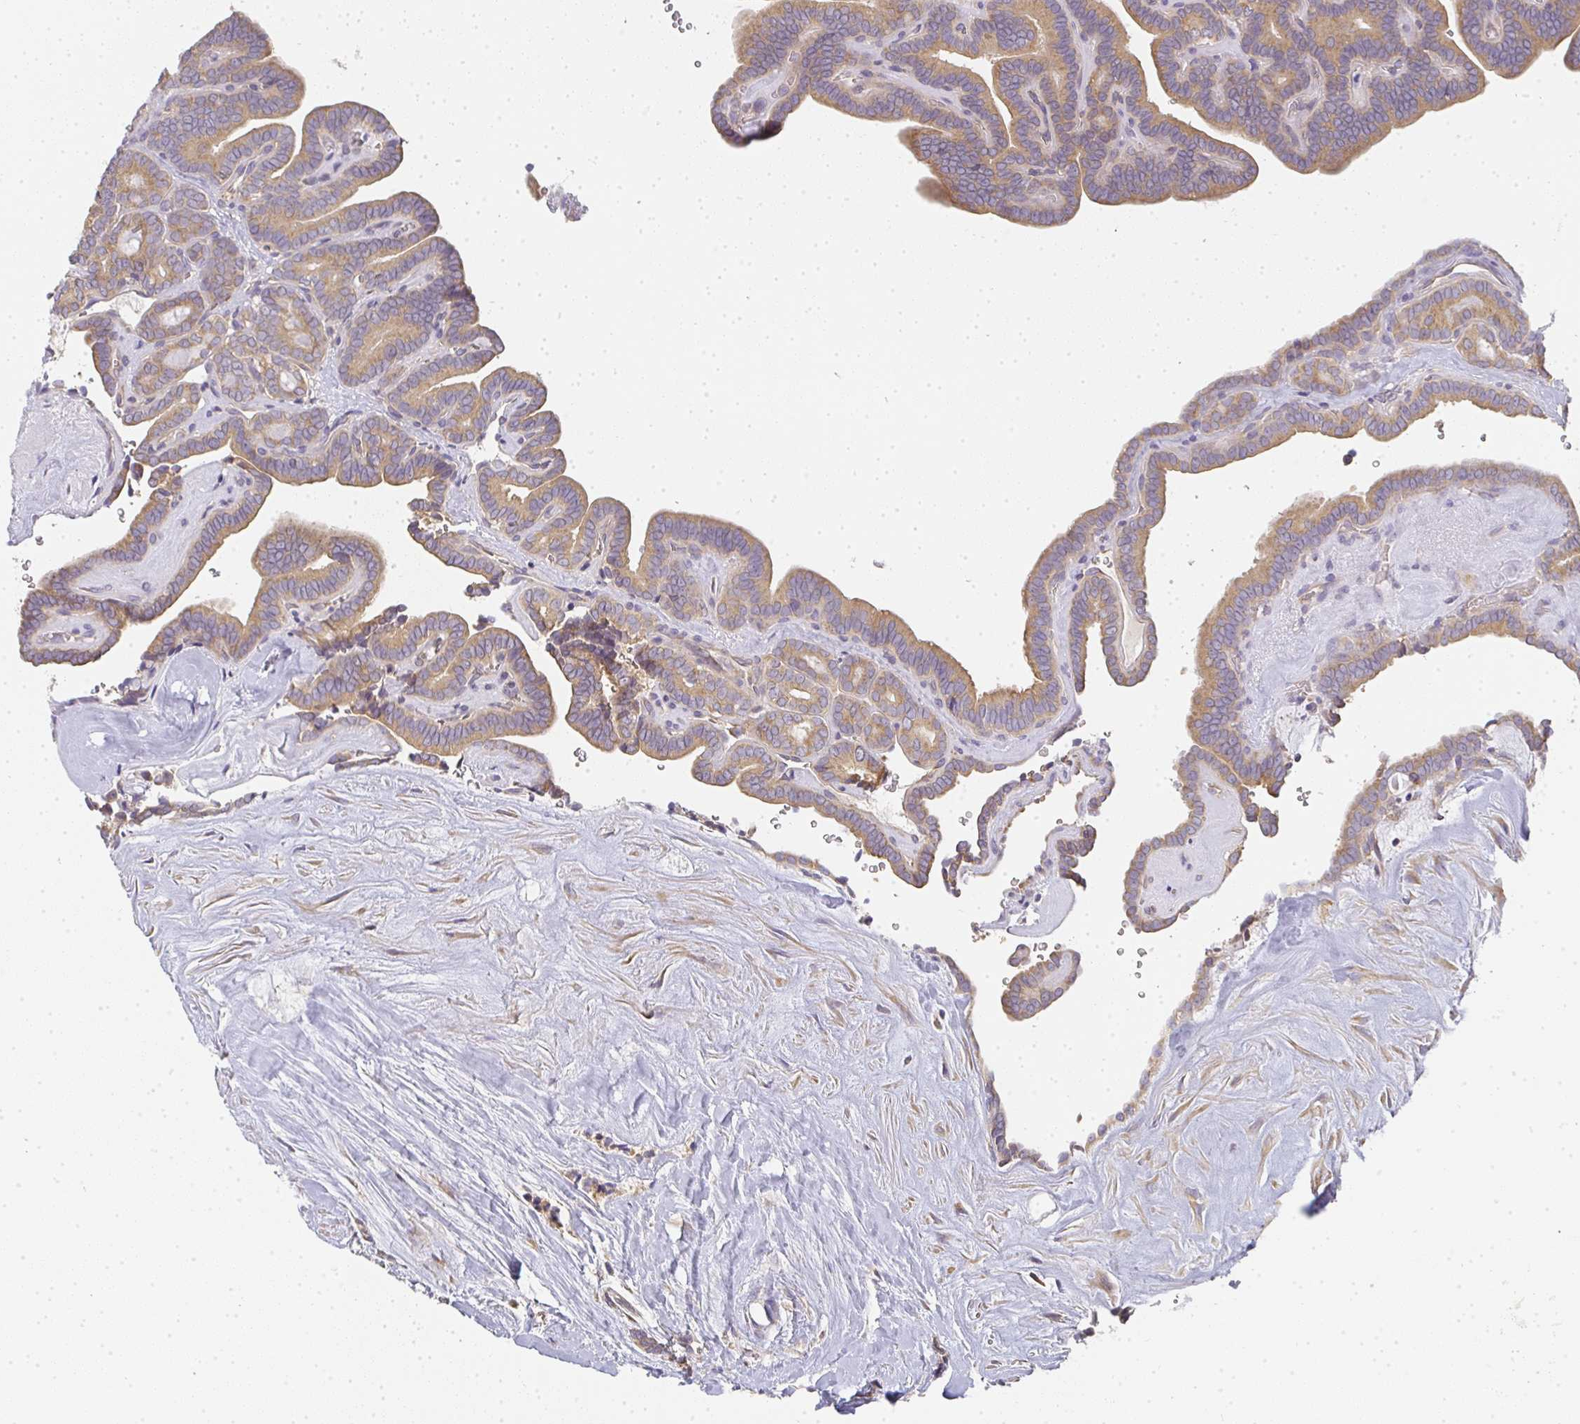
{"staining": {"intensity": "moderate", "quantity": ">75%", "location": "cytoplasmic/membranous"}, "tissue": "thyroid cancer", "cell_type": "Tumor cells", "image_type": "cancer", "snomed": [{"axis": "morphology", "description": "Papillary adenocarcinoma, NOS"}, {"axis": "topography", "description": "Thyroid gland"}], "caption": "Tumor cells display medium levels of moderate cytoplasmic/membranous positivity in approximately >75% of cells in thyroid papillary adenocarcinoma.", "gene": "SLC35B3", "patient": {"sex": "female", "age": 21}}